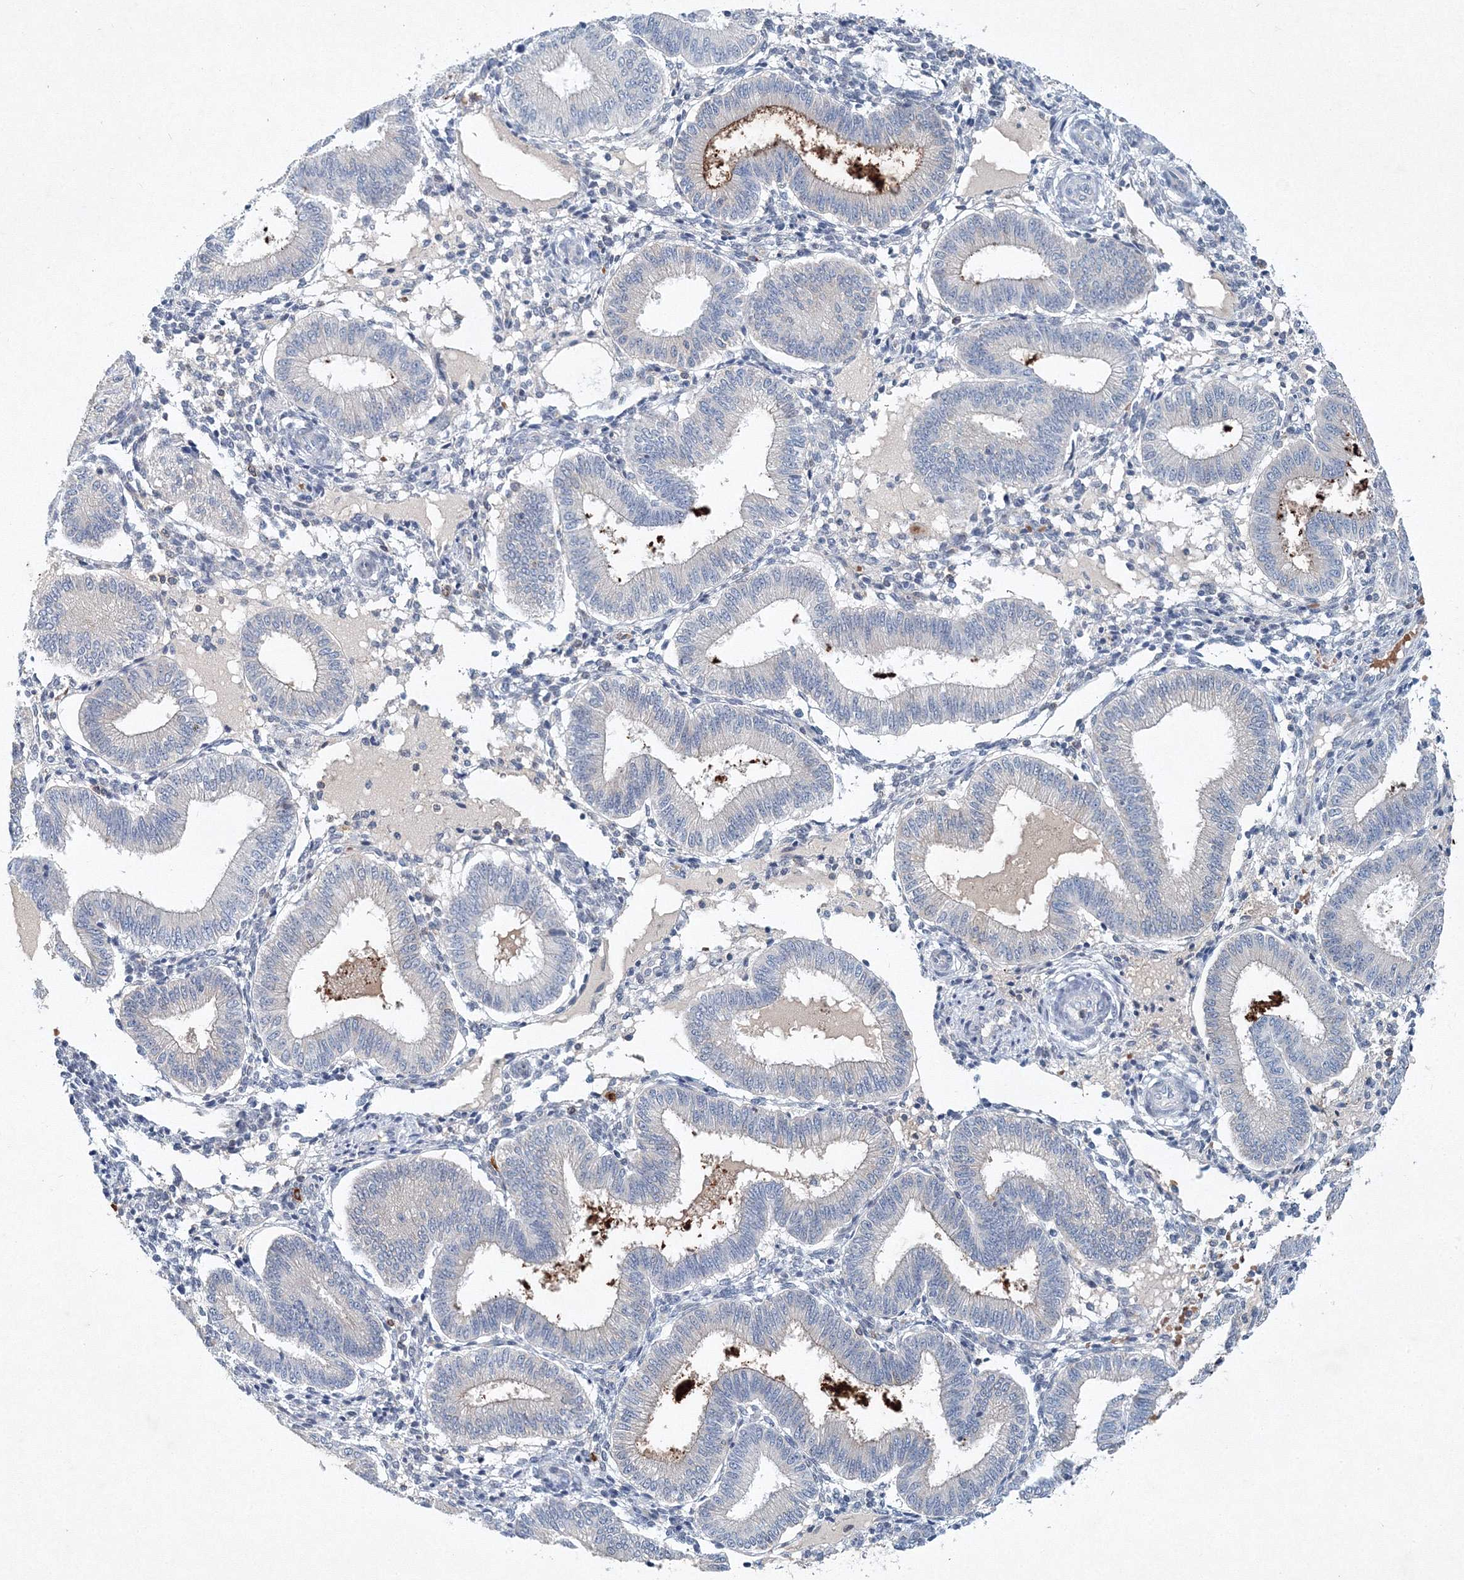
{"staining": {"intensity": "negative", "quantity": "none", "location": "none"}, "tissue": "endometrium", "cell_type": "Cells in endometrial stroma", "image_type": "normal", "snomed": [{"axis": "morphology", "description": "Normal tissue, NOS"}, {"axis": "topography", "description": "Endometrium"}], "caption": "Immunohistochemistry of normal human endometrium exhibits no expression in cells in endometrial stroma.", "gene": "SH3BP5", "patient": {"sex": "female", "age": 39}}